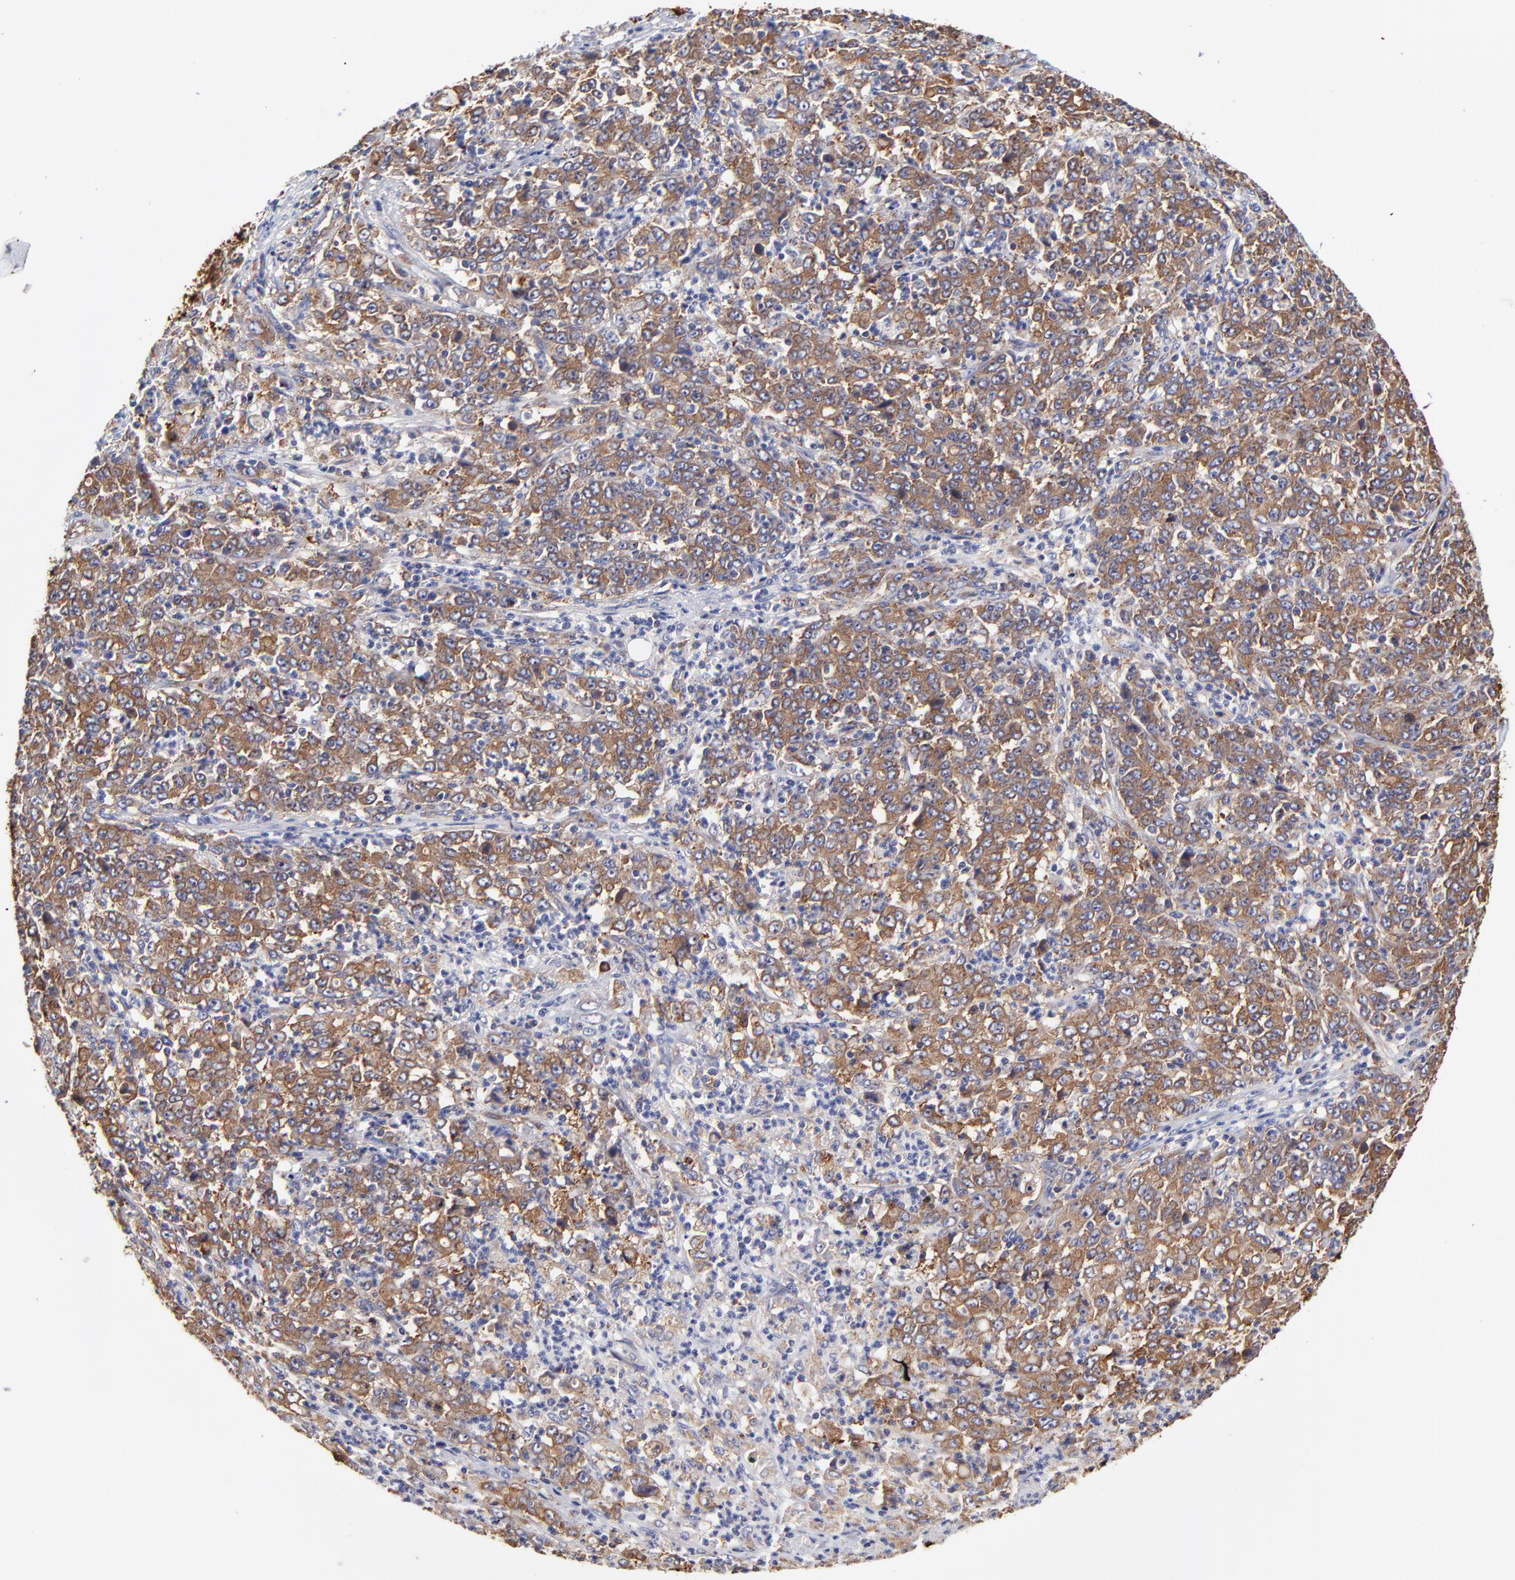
{"staining": {"intensity": "moderate", "quantity": ">75%", "location": "cytoplasmic/membranous"}, "tissue": "stomach cancer", "cell_type": "Tumor cells", "image_type": "cancer", "snomed": [{"axis": "morphology", "description": "Adenocarcinoma, NOS"}, {"axis": "topography", "description": "Stomach, lower"}], "caption": "The image reveals staining of adenocarcinoma (stomach), revealing moderate cytoplasmic/membranous protein positivity (brown color) within tumor cells. Nuclei are stained in blue.", "gene": "CD2AP", "patient": {"sex": "female", "age": 71}}